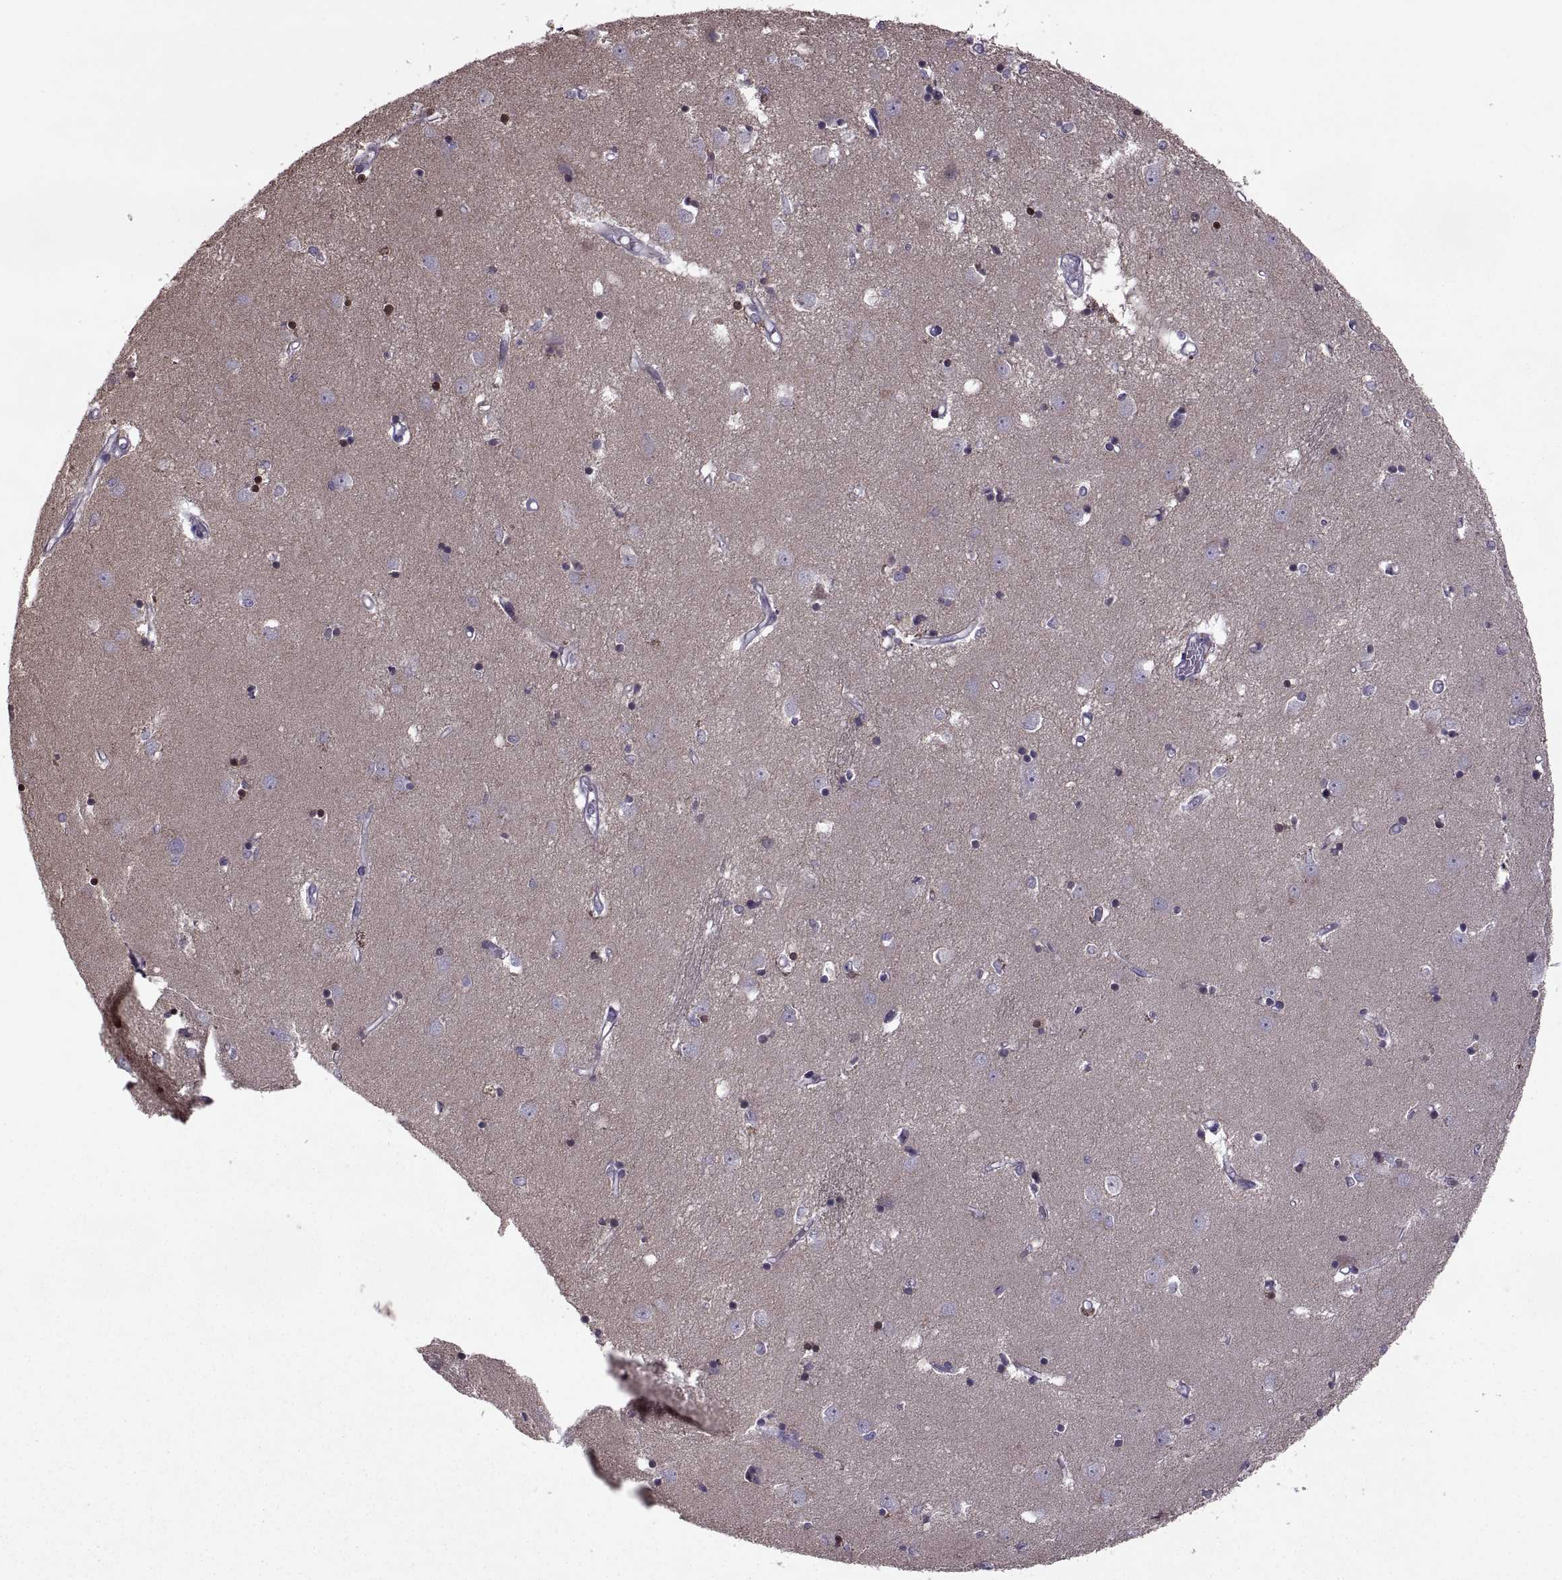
{"staining": {"intensity": "moderate", "quantity": "25%-75%", "location": "cytoplasmic/membranous,nuclear"}, "tissue": "caudate", "cell_type": "Glial cells", "image_type": "normal", "snomed": [{"axis": "morphology", "description": "Normal tissue, NOS"}, {"axis": "topography", "description": "Lateral ventricle wall"}], "caption": "Immunohistochemistry (IHC) of benign caudate demonstrates medium levels of moderate cytoplasmic/membranous,nuclear expression in approximately 25%-75% of glial cells. The protein of interest is stained brown, and the nuclei are stained in blue (DAB IHC with brightfield microscopy, high magnification).", "gene": "ODF3", "patient": {"sex": "male", "age": 54}}